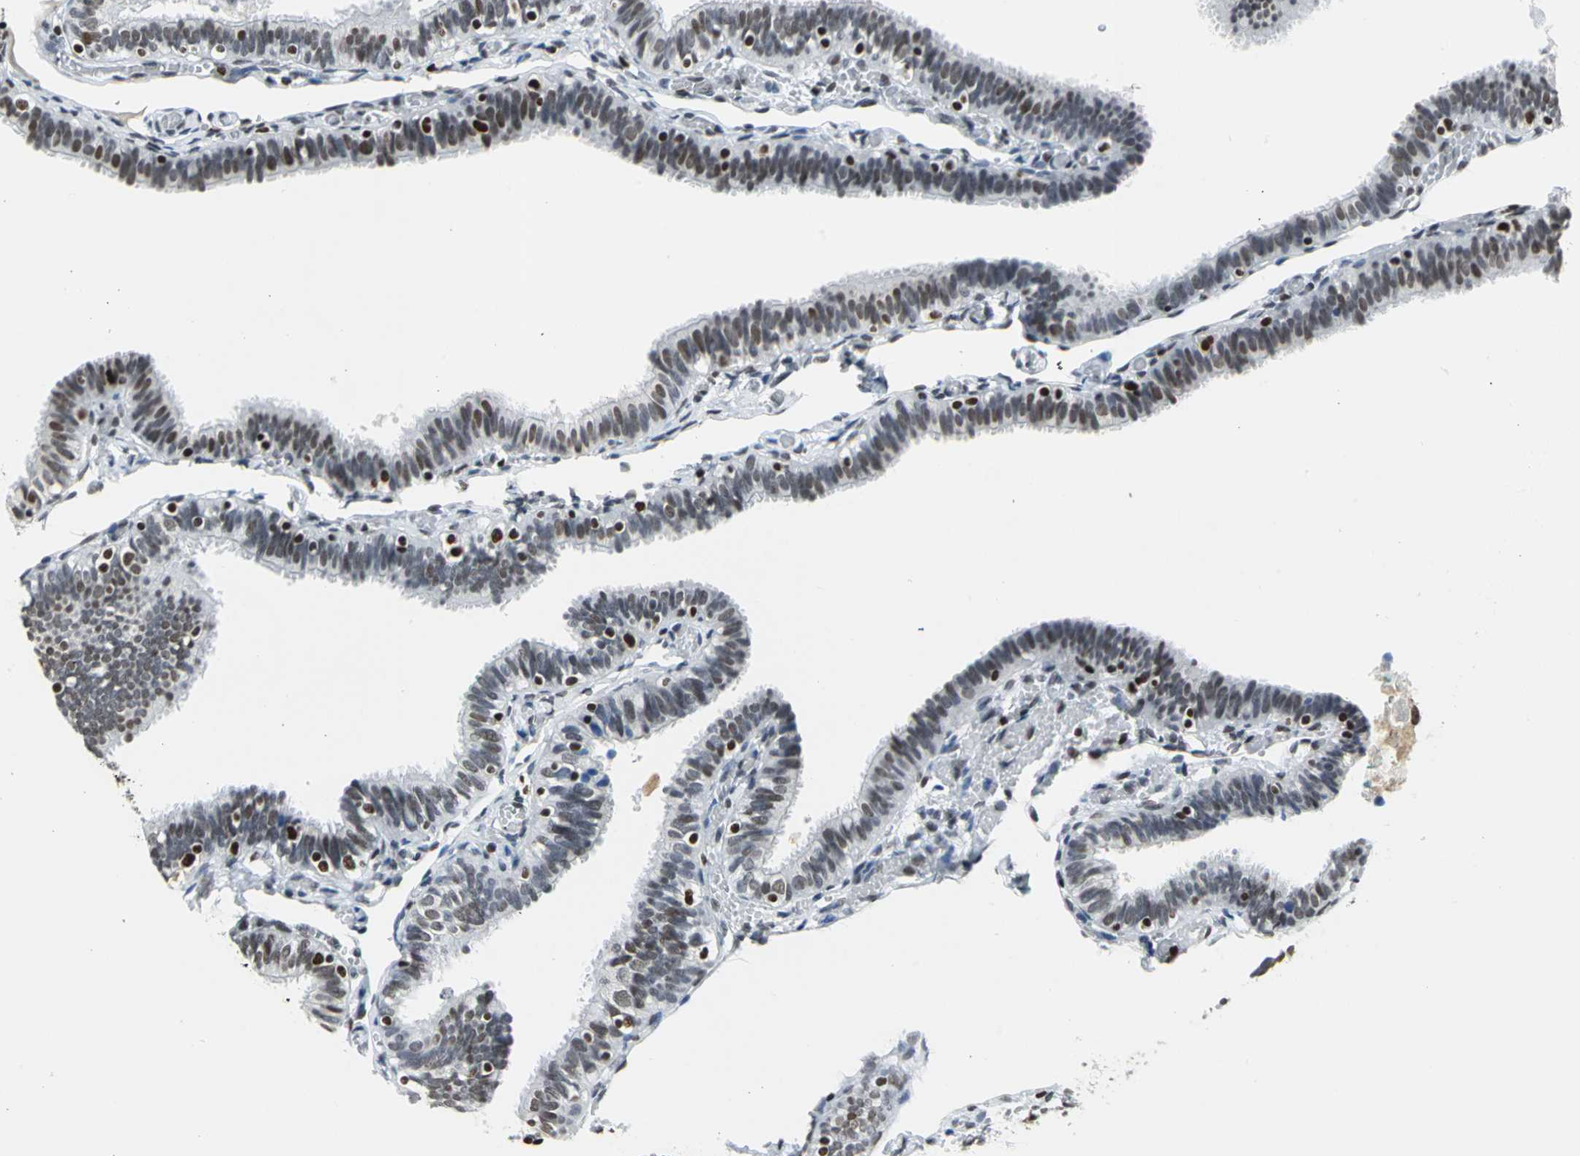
{"staining": {"intensity": "strong", "quantity": ">75%", "location": "nuclear"}, "tissue": "fallopian tube", "cell_type": "Glandular cells", "image_type": "normal", "snomed": [{"axis": "morphology", "description": "Normal tissue, NOS"}, {"axis": "topography", "description": "Fallopian tube"}], "caption": "This micrograph shows normal fallopian tube stained with immunohistochemistry (IHC) to label a protein in brown. The nuclear of glandular cells show strong positivity for the protein. Nuclei are counter-stained blue.", "gene": "HNRNPD", "patient": {"sex": "female", "age": 46}}